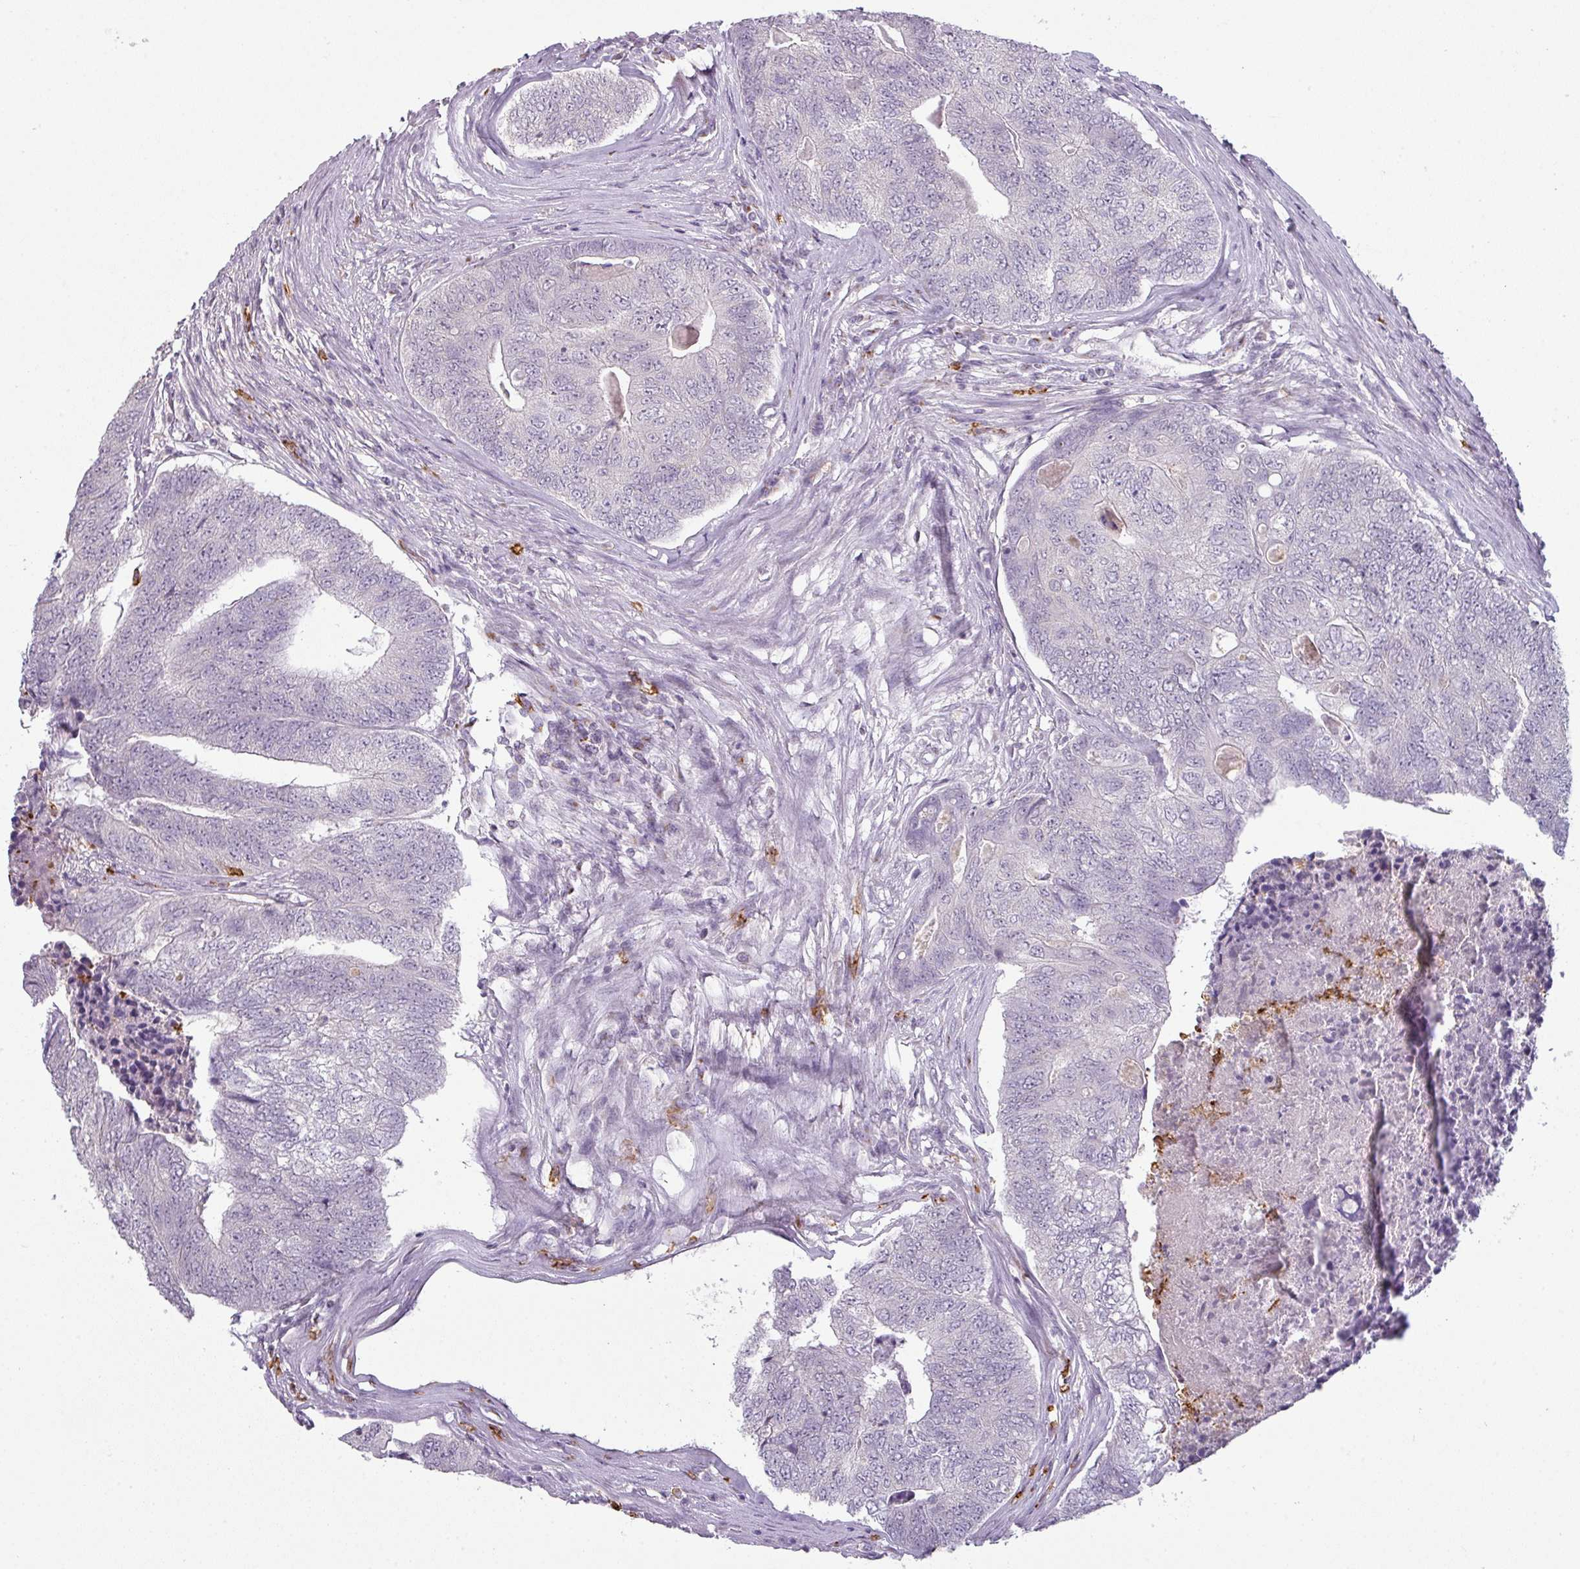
{"staining": {"intensity": "negative", "quantity": "none", "location": "none"}, "tissue": "colorectal cancer", "cell_type": "Tumor cells", "image_type": "cancer", "snomed": [{"axis": "morphology", "description": "Adenocarcinoma, NOS"}, {"axis": "topography", "description": "Colon"}], "caption": "A micrograph of adenocarcinoma (colorectal) stained for a protein exhibits no brown staining in tumor cells.", "gene": "MAGEC3", "patient": {"sex": "female", "age": 67}}